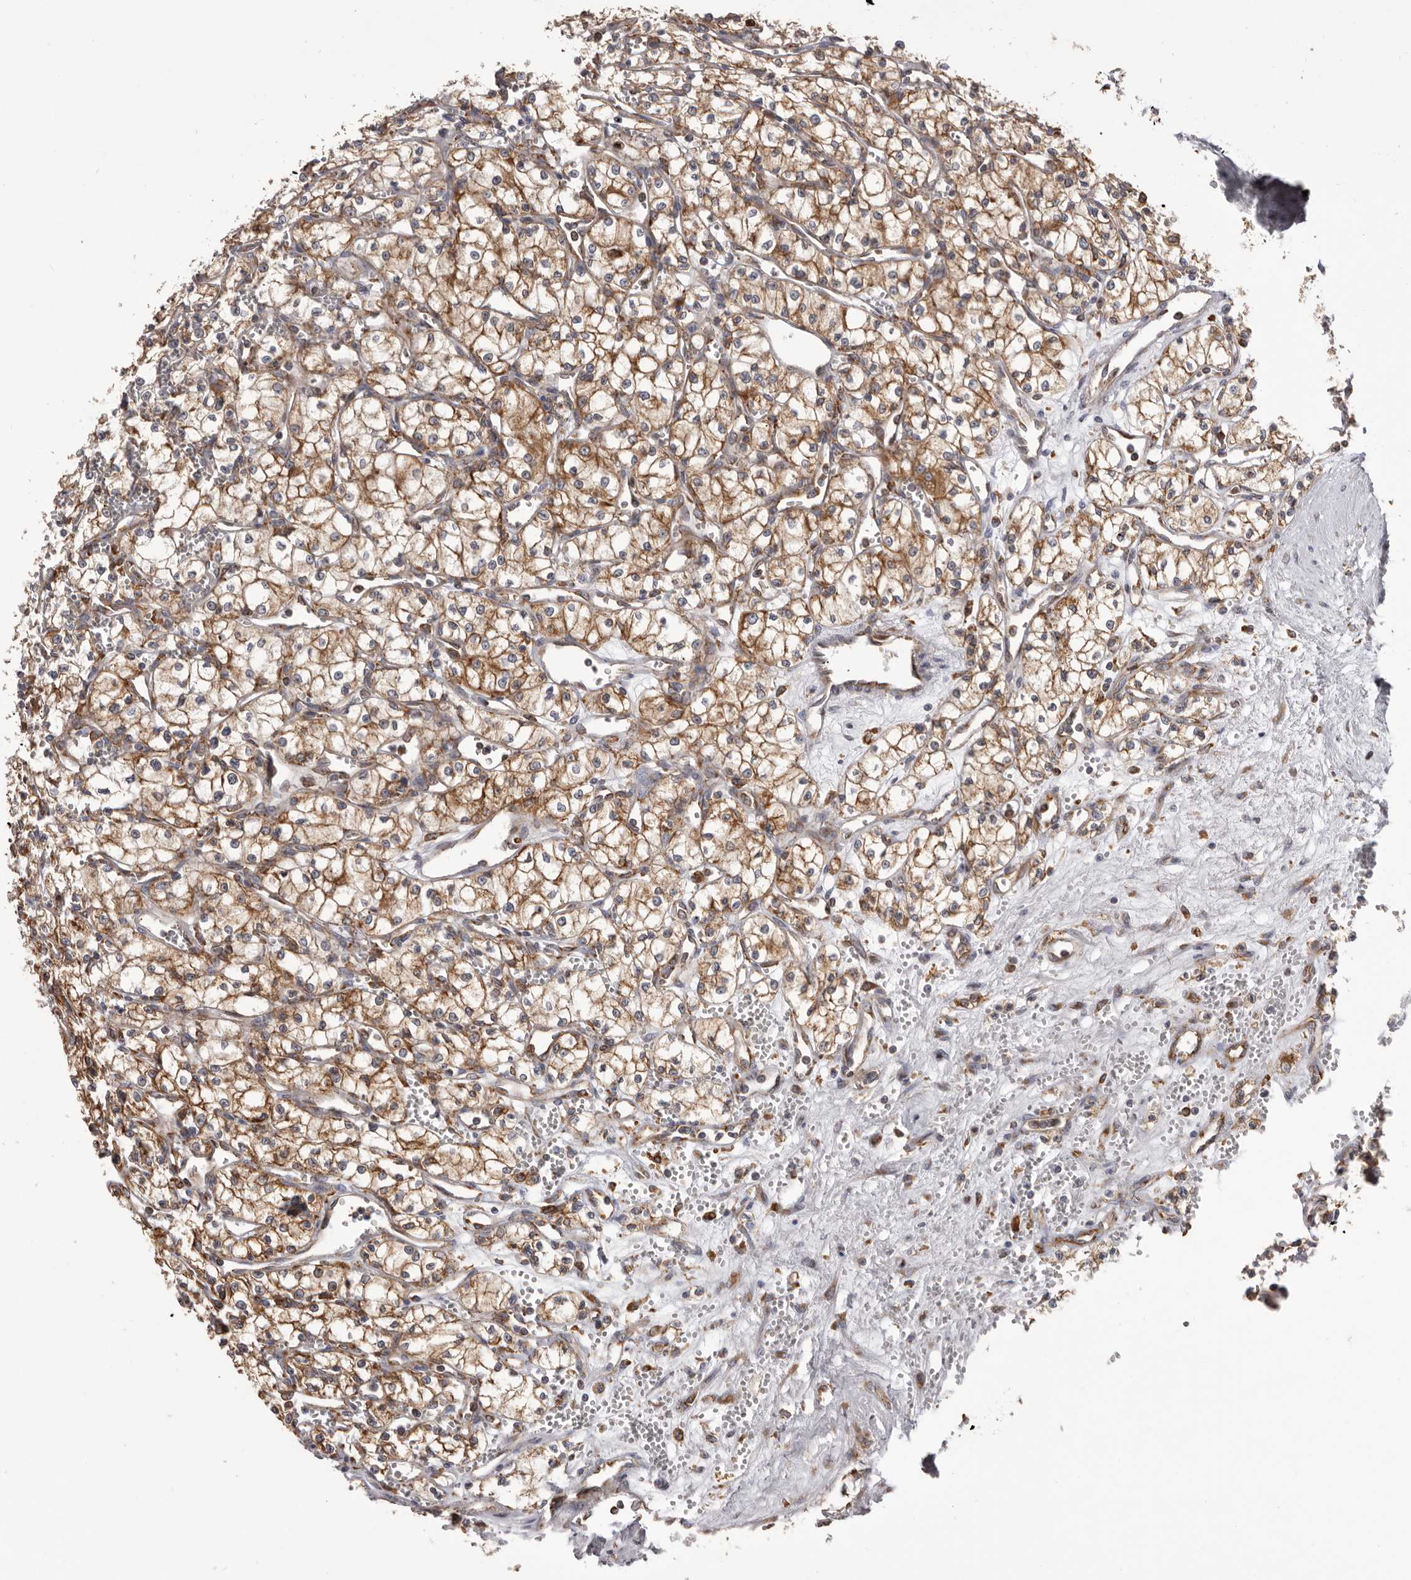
{"staining": {"intensity": "moderate", "quantity": ">75%", "location": "cytoplasmic/membranous"}, "tissue": "renal cancer", "cell_type": "Tumor cells", "image_type": "cancer", "snomed": [{"axis": "morphology", "description": "Adenocarcinoma, NOS"}, {"axis": "topography", "description": "Kidney"}], "caption": "Renal cancer (adenocarcinoma) was stained to show a protein in brown. There is medium levels of moderate cytoplasmic/membranous positivity in approximately >75% of tumor cells.", "gene": "QRSL1", "patient": {"sex": "male", "age": 59}}